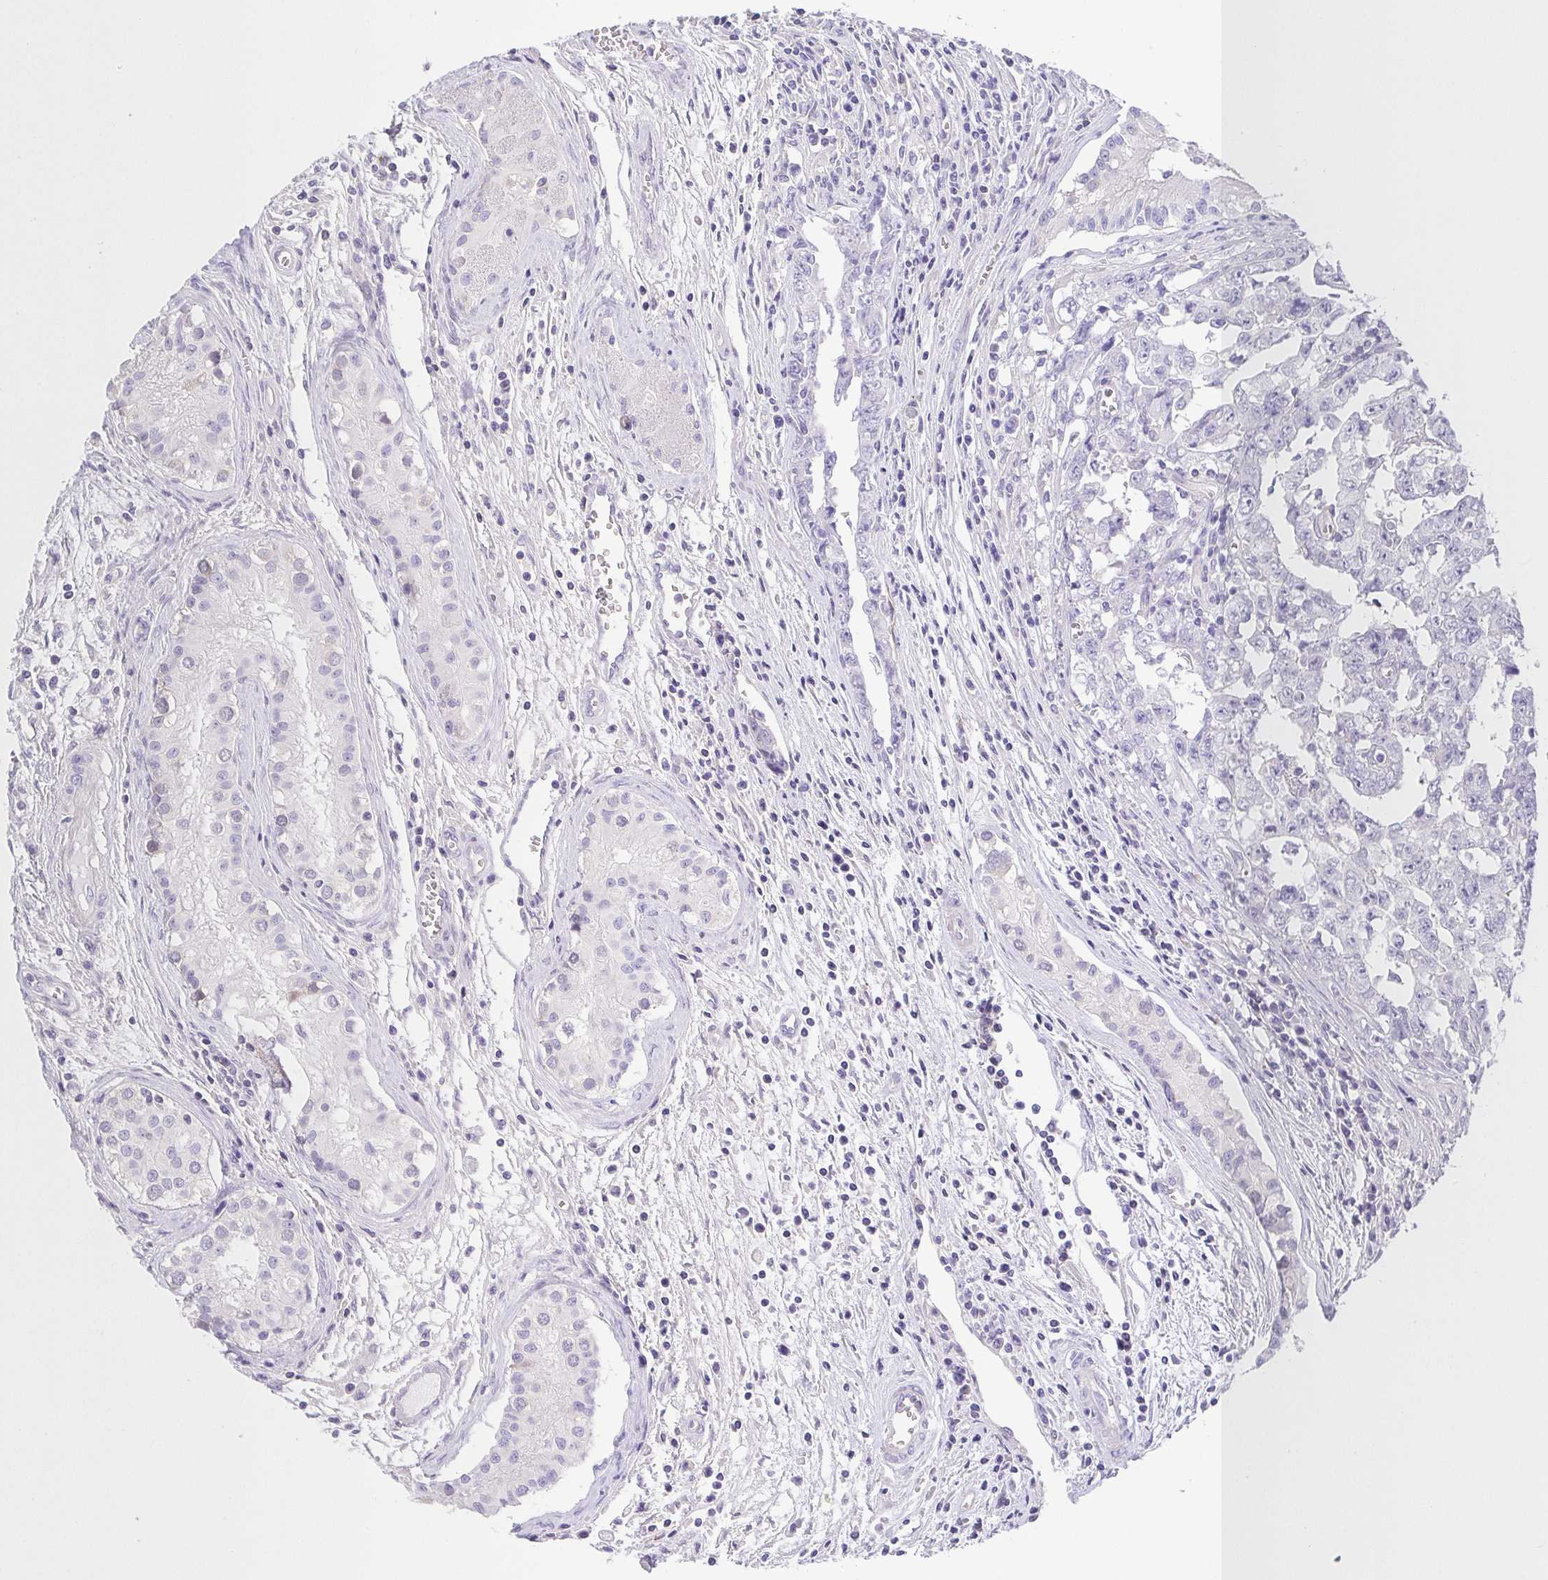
{"staining": {"intensity": "negative", "quantity": "none", "location": "none"}, "tissue": "testis cancer", "cell_type": "Tumor cells", "image_type": "cancer", "snomed": [{"axis": "morphology", "description": "Carcinoma, Embryonal, NOS"}, {"axis": "topography", "description": "Testis"}], "caption": "Human testis cancer (embryonal carcinoma) stained for a protein using immunohistochemistry (IHC) displays no staining in tumor cells.", "gene": "PKDREJ", "patient": {"sex": "male", "age": 24}}